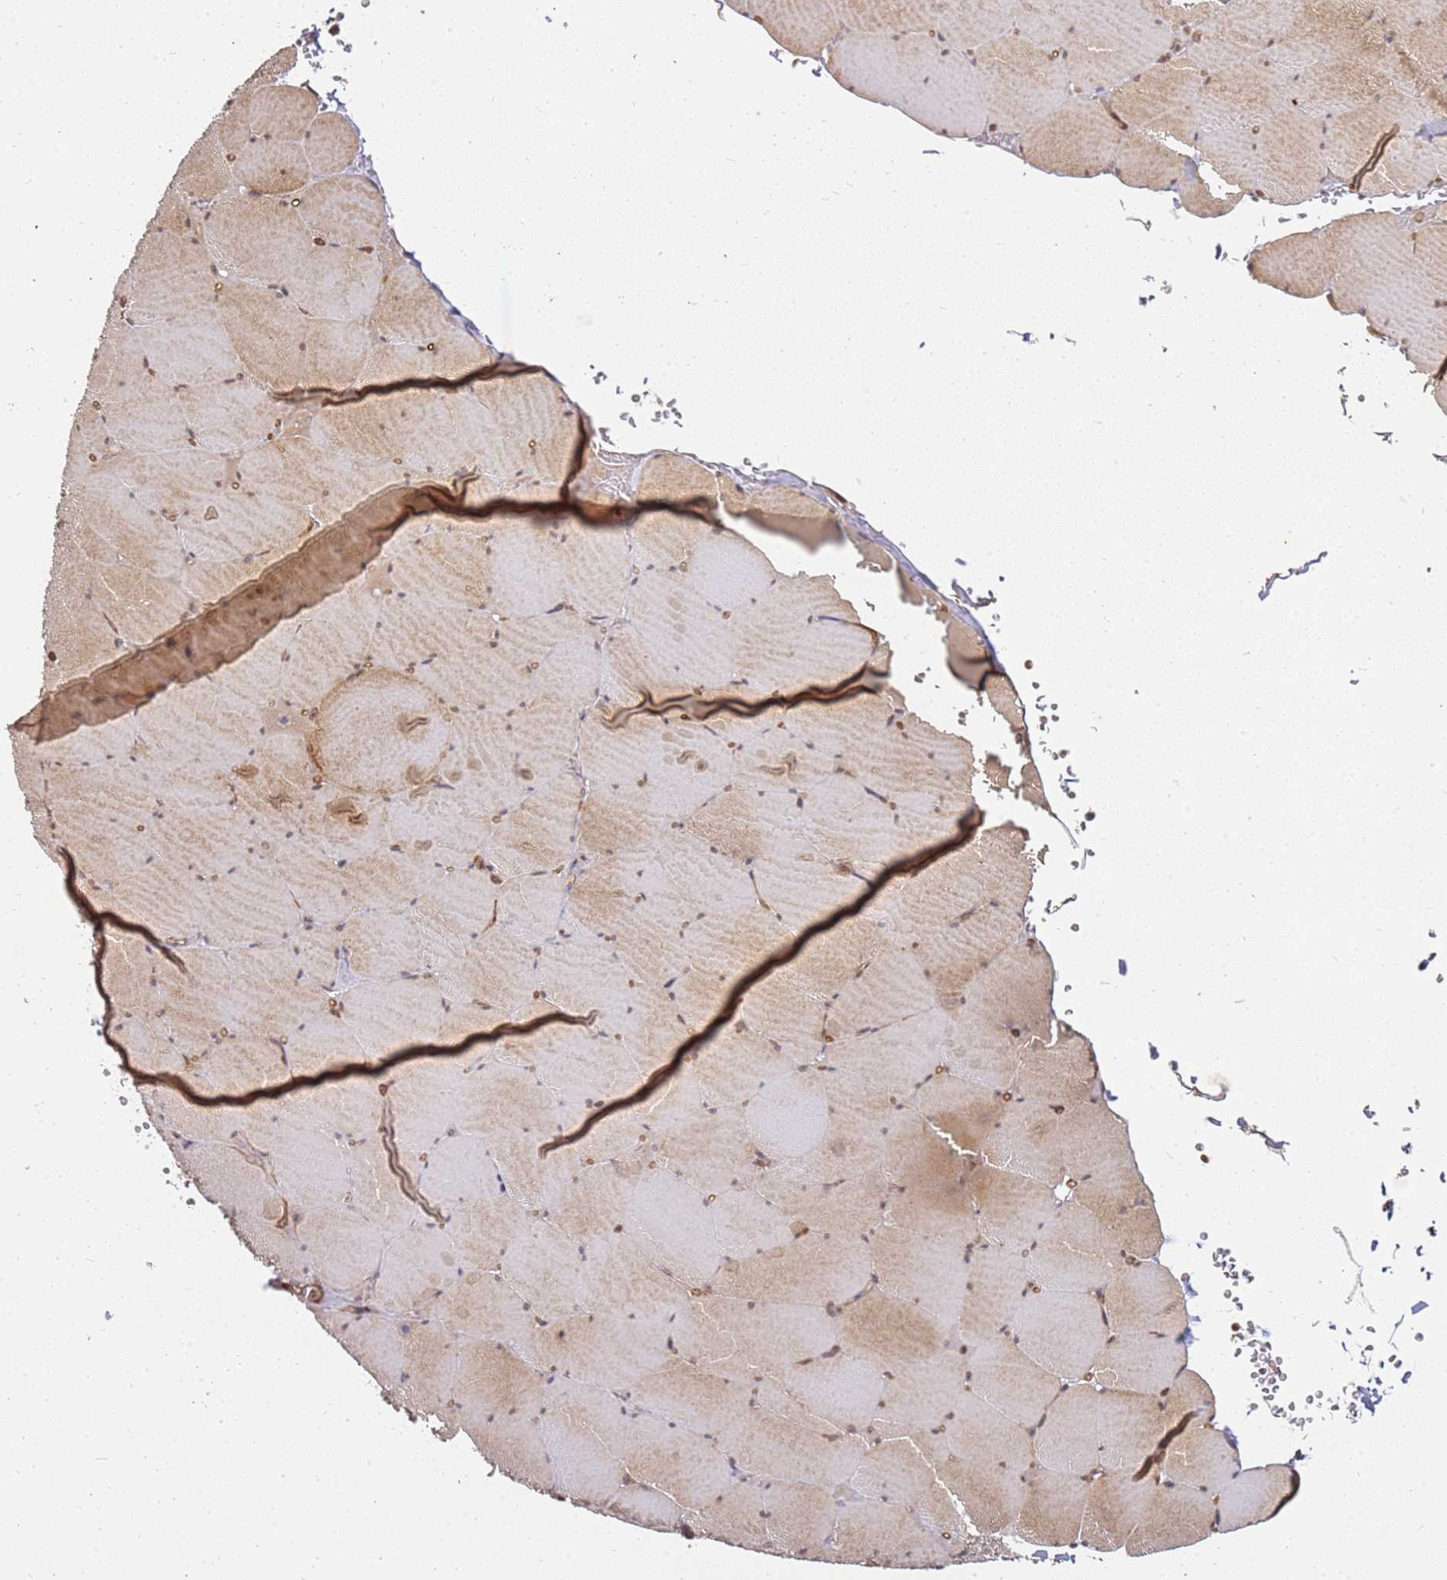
{"staining": {"intensity": "strong", "quantity": "<25%", "location": "cytoplasmic/membranous"}, "tissue": "skeletal muscle", "cell_type": "Myocytes", "image_type": "normal", "snomed": [{"axis": "morphology", "description": "Normal tissue, NOS"}, {"axis": "topography", "description": "Skeletal muscle"}, {"axis": "topography", "description": "Head-Neck"}], "caption": "Immunohistochemical staining of benign skeletal muscle reveals strong cytoplasmic/membranous protein positivity in about <25% of myocytes. Immunohistochemistry stains the protein in brown and the nuclei are stained blue.", "gene": "ST18", "patient": {"sex": "male", "age": 66}}